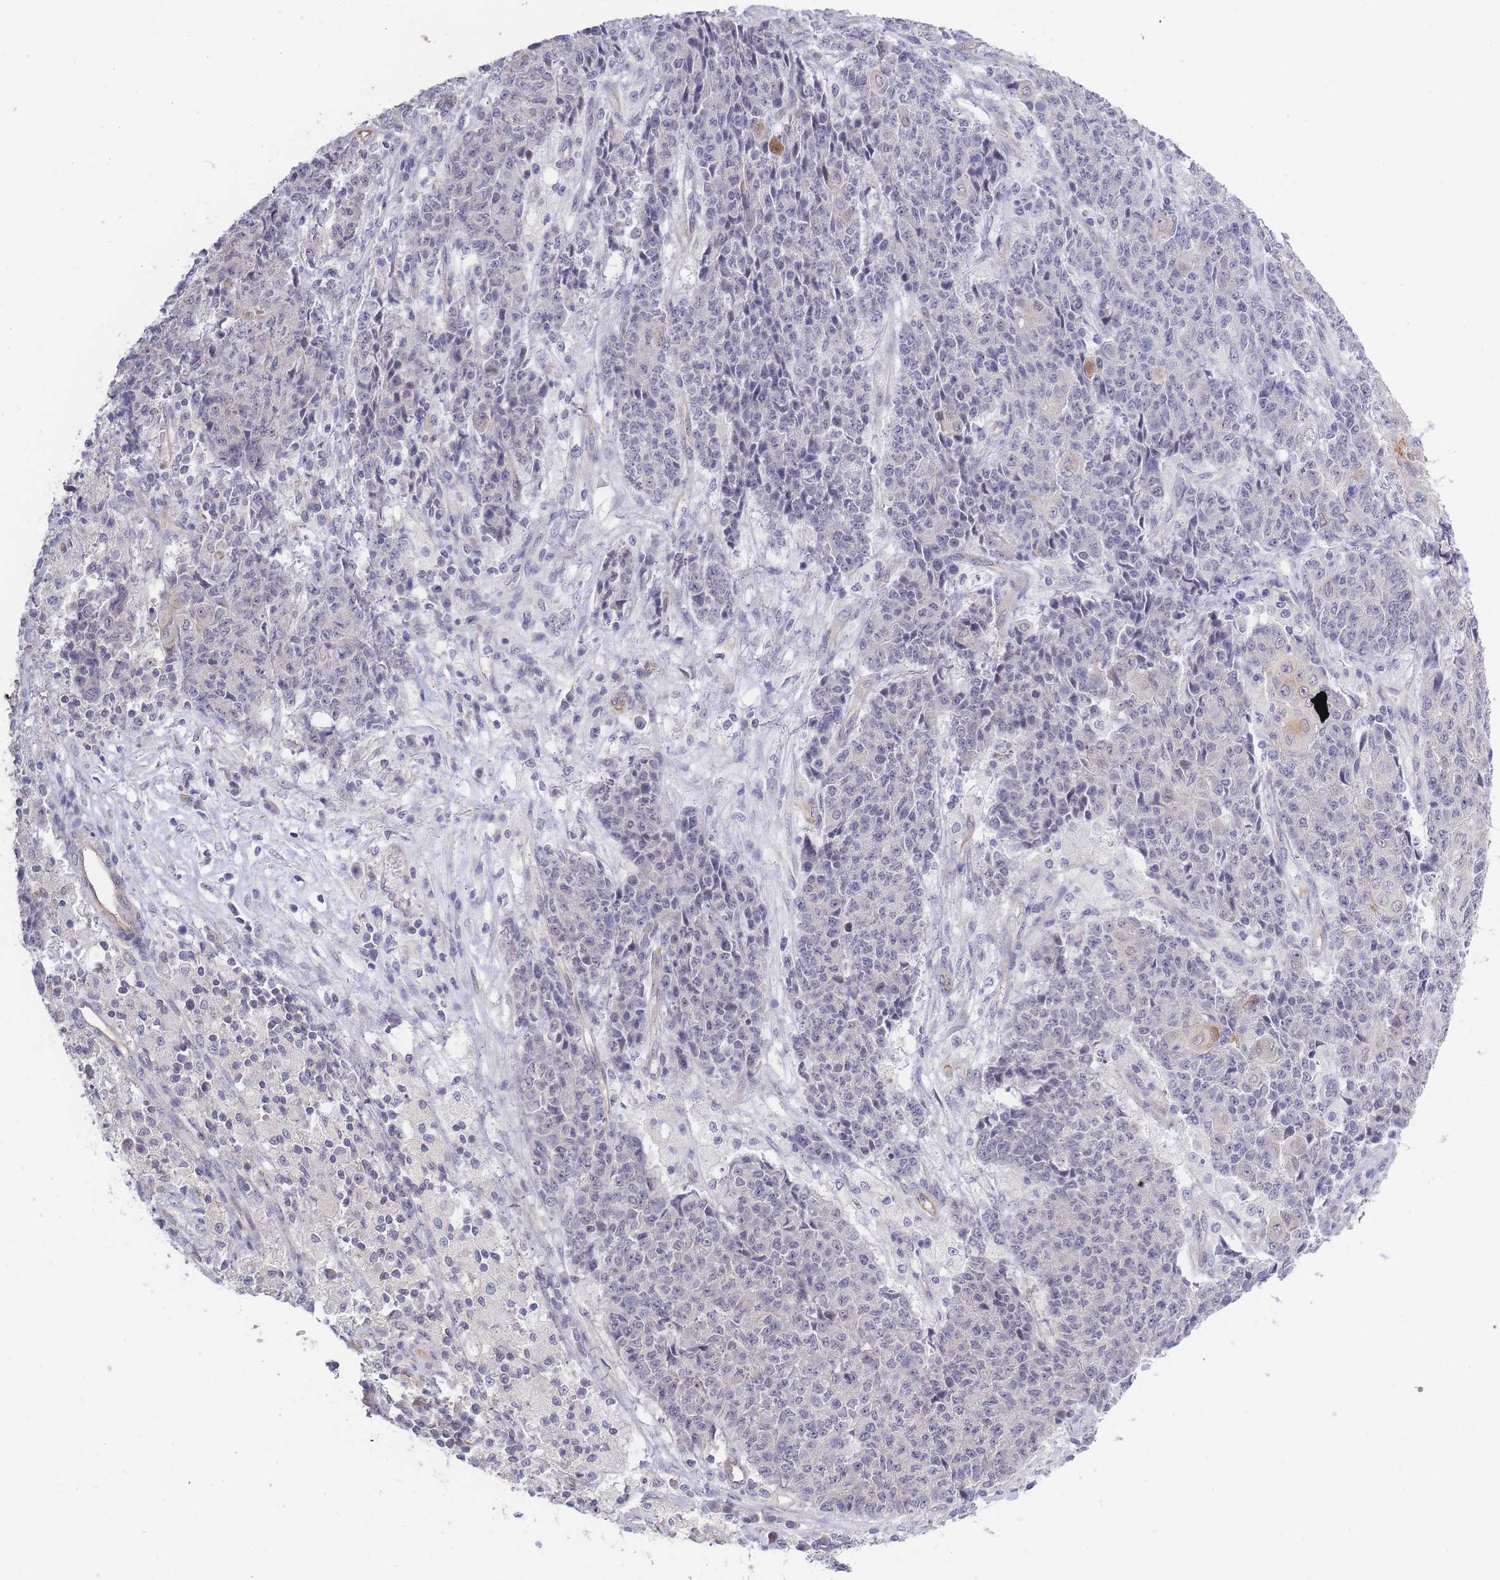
{"staining": {"intensity": "negative", "quantity": "none", "location": "none"}, "tissue": "ovarian cancer", "cell_type": "Tumor cells", "image_type": "cancer", "snomed": [{"axis": "morphology", "description": "Carcinoma, endometroid"}, {"axis": "topography", "description": "Ovary"}], "caption": "Tumor cells show no significant protein staining in ovarian endometroid carcinoma.", "gene": "C19orf25", "patient": {"sex": "female", "age": 42}}